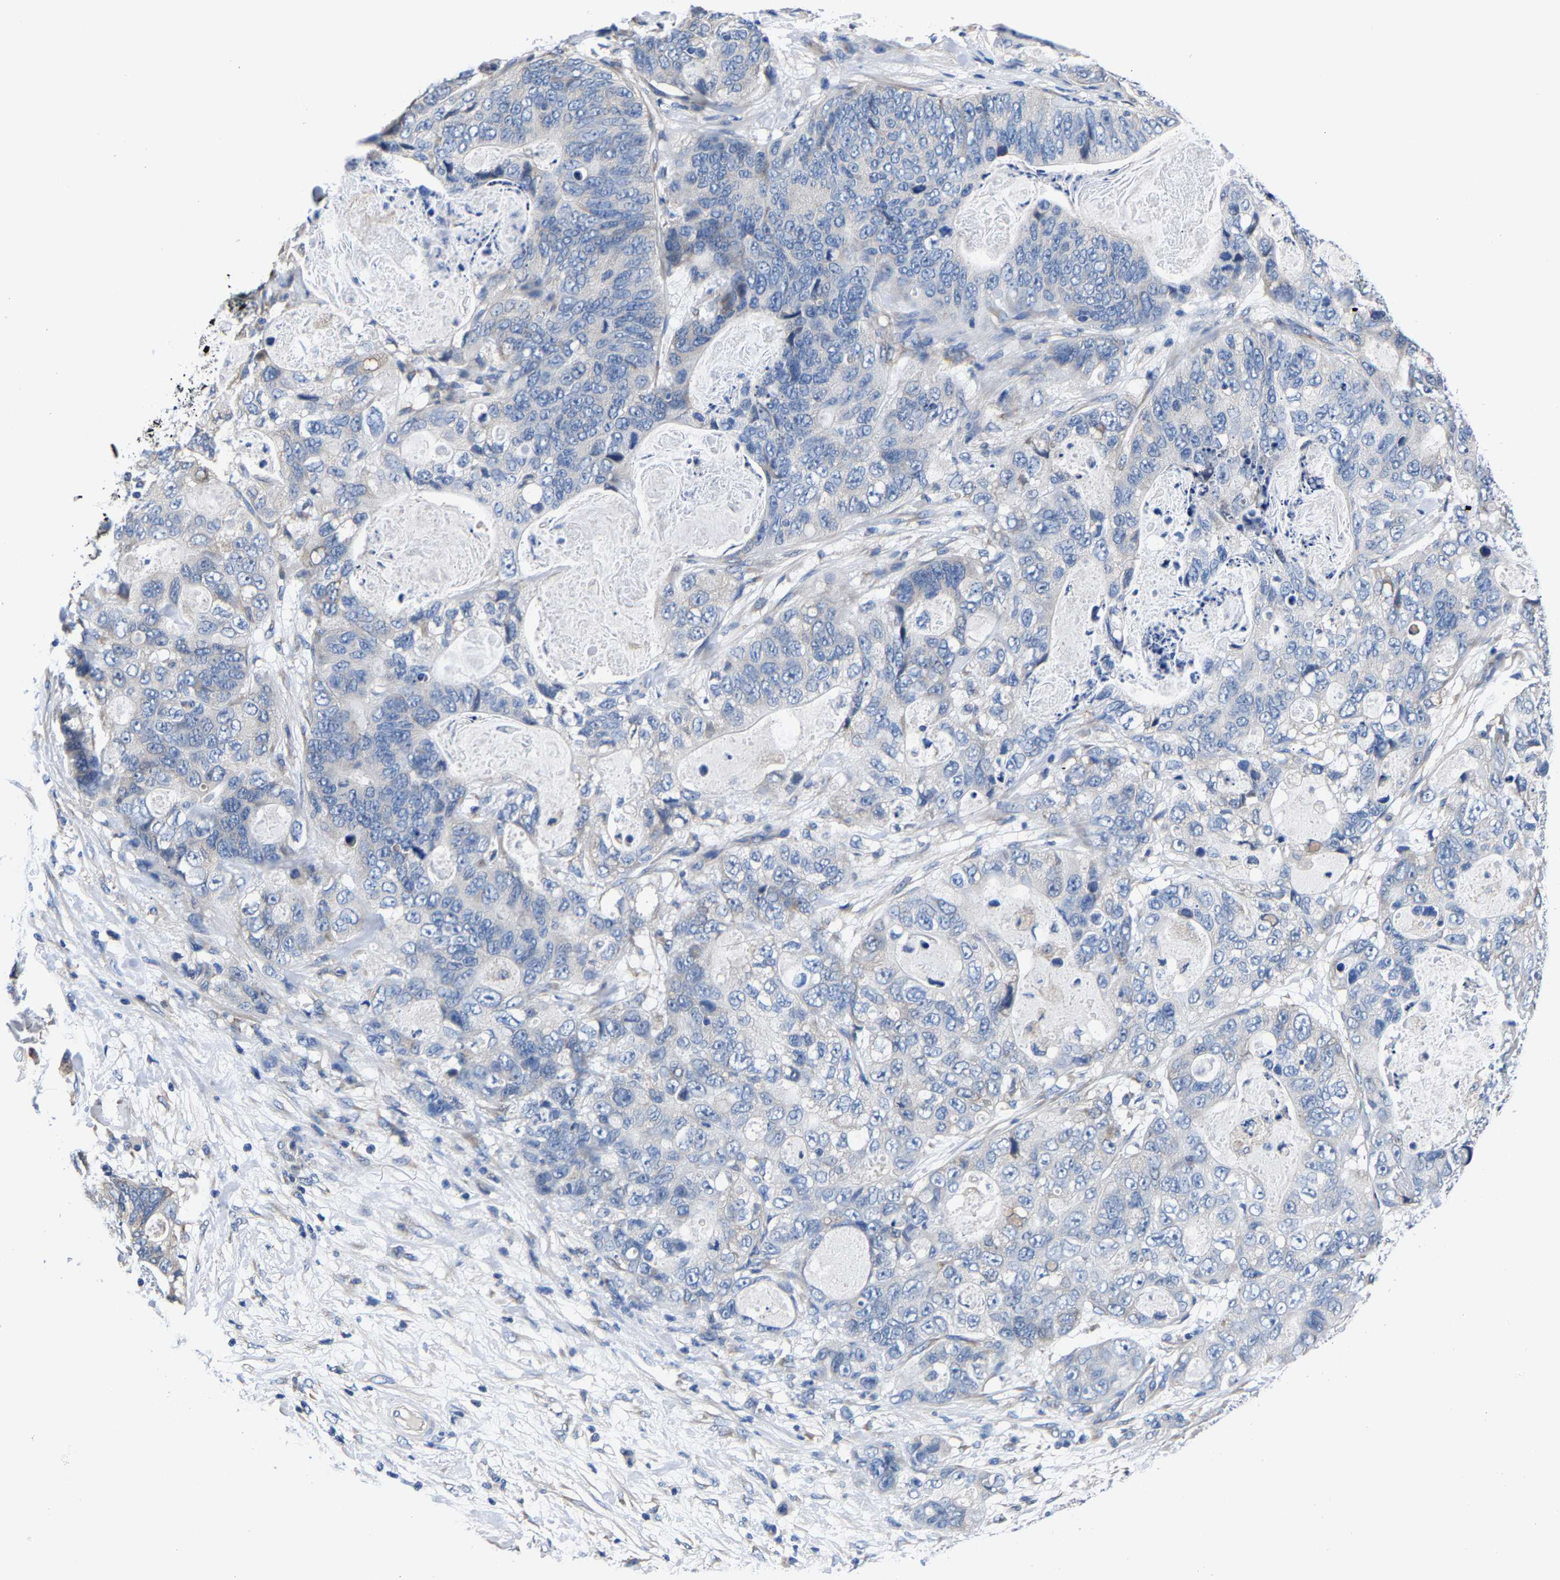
{"staining": {"intensity": "negative", "quantity": "none", "location": "none"}, "tissue": "stomach cancer", "cell_type": "Tumor cells", "image_type": "cancer", "snomed": [{"axis": "morphology", "description": "Normal tissue, NOS"}, {"axis": "morphology", "description": "Adenocarcinoma, NOS"}, {"axis": "topography", "description": "Stomach"}], "caption": "This is an immunohistochemistry photomicrograph of human adenocarcinoma (stomach). There is no positivity in tumor cells.", "gene": "SRPK2", "patient": {"sex": "female", "age": 89}}